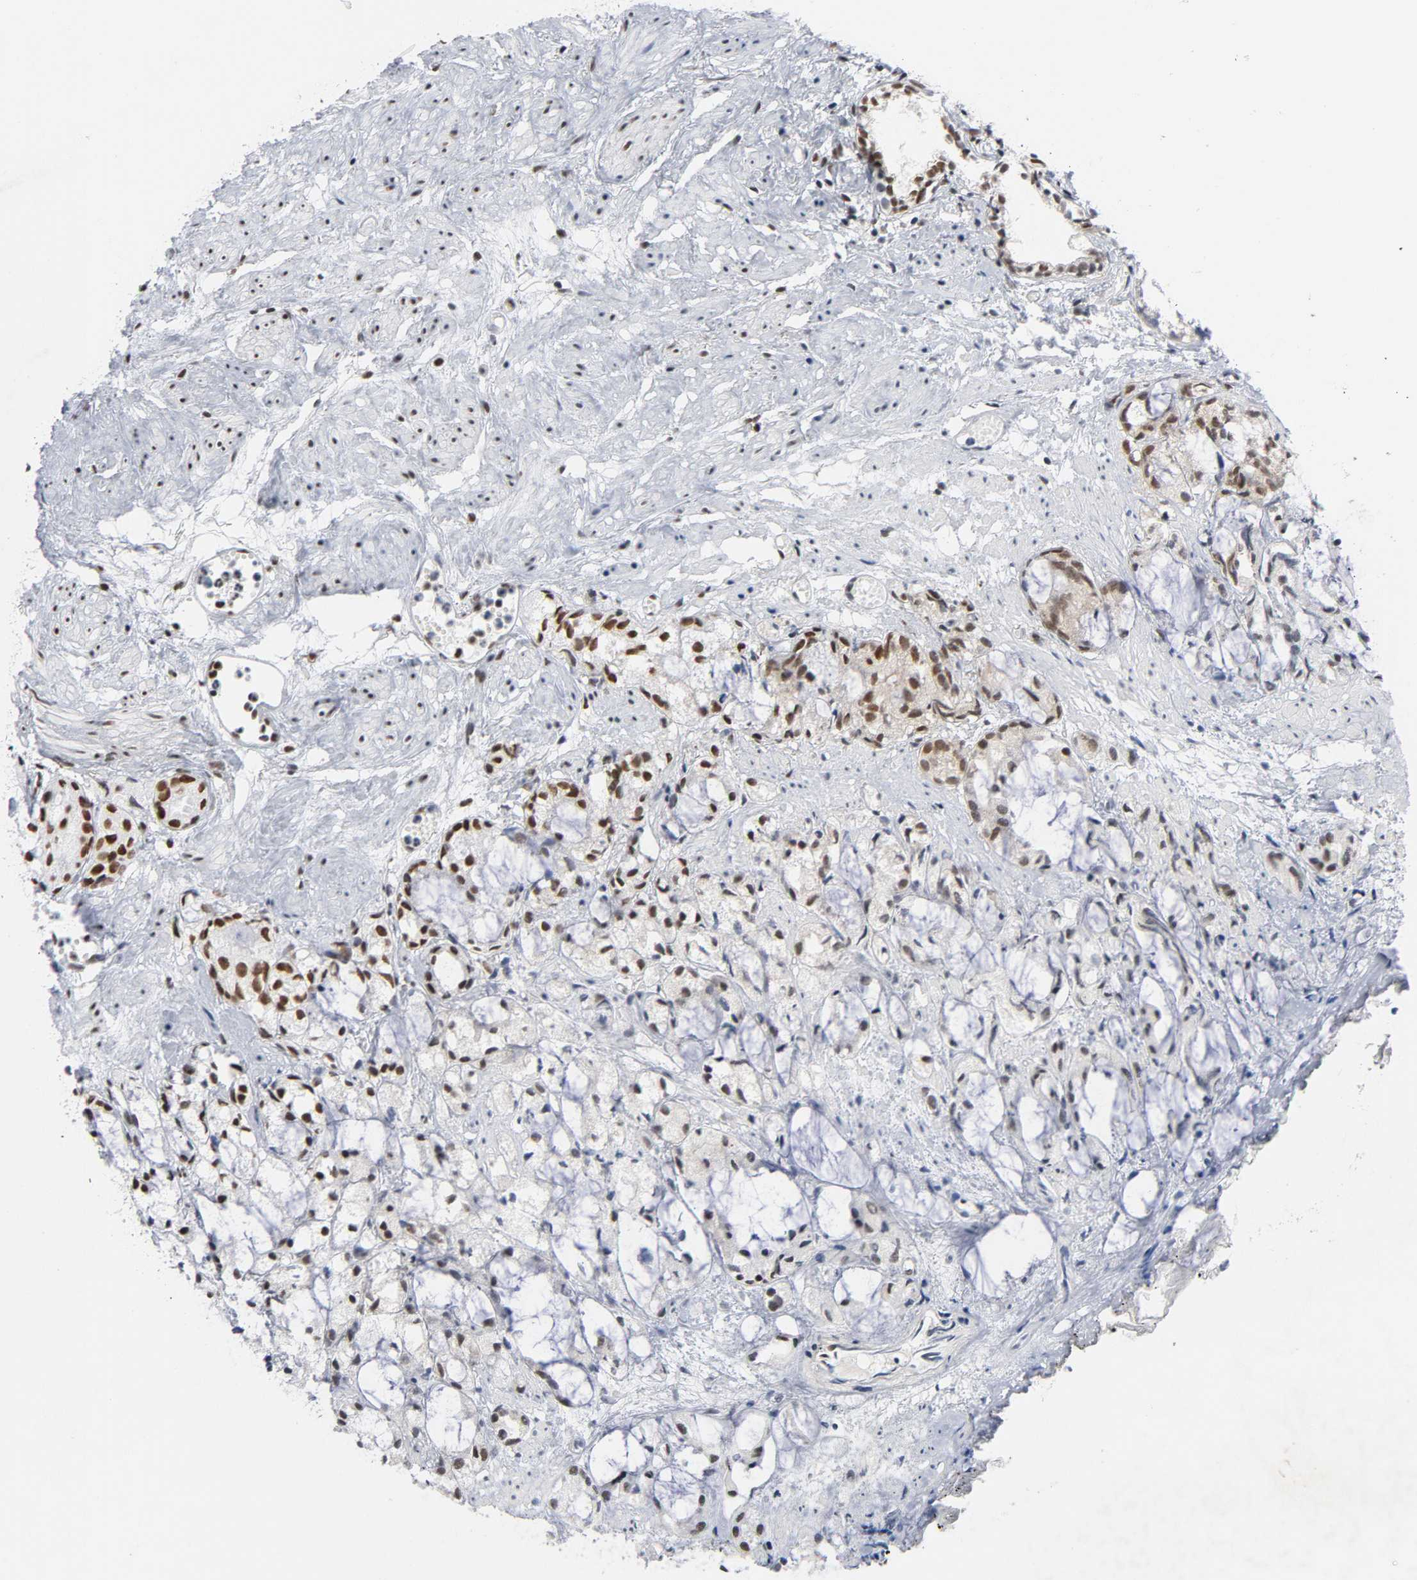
{"staining": {"intensity": "moderate", "quantity": ">75%", "location": "nuclear"}, "tissue": "prostate cancer", "cell_type": "Tumor cells", "image_type": "cancer", "snomed": [{"axis": "morphology", "description": "Adenocarcinoma, High grade"}, {"axis": "topography", "description": "Prostate"}], "caption": "Tumor cells exhibit medium levels of moderate nuclear positivity in approximately >75% of cells in prostate cancer (high-grade adenocarcinoma).", "gene": "CSTF2", "patient": {"sex": "male", "age": 85}}